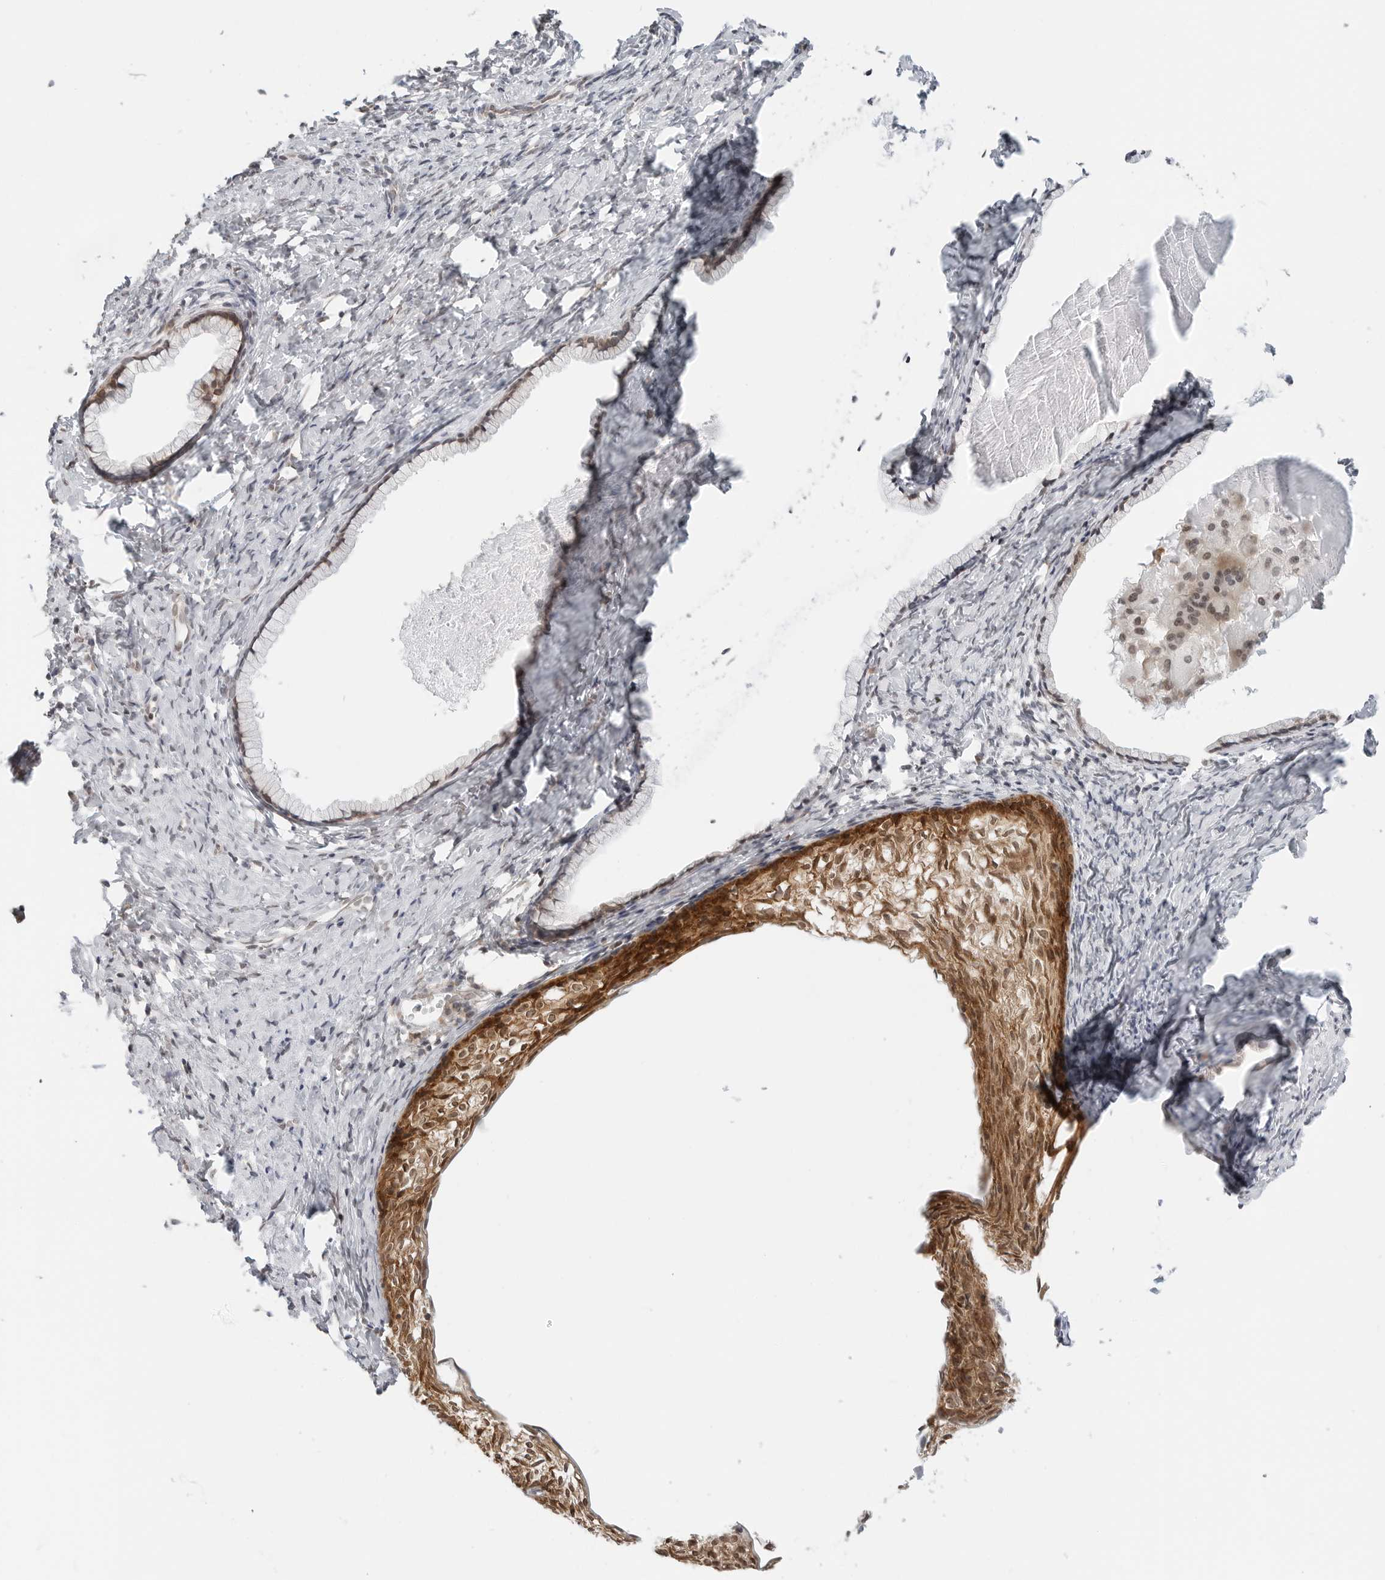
{"staining": {"intensity": "moderate", "quantity": ">75%", "location": "cytoplasmic/membranous,nuclear"}, "tissue": "cervix", "cell_type": "Glandular cells", "image_type": "normal", "snomed": [{"axis": "morphology", "description": "Normal tissue, NOS"}, {"axis": "topography", "description": "Cervix"}], "caption": "DAB immunohistochemical staining of normal cervix displays moderate cytoplasmic/membranous,nuclear protein expression in approximately >75% of glandular cells. The staining was performed using DAB (3,3'-diaminobenzidine) to visualize the protein expression in brown, while the nuclei were stained in blue with hematoxylin (Magnification: 20x).", "gene": "METAP1", "patient": {"sex": "female", "age": 75}}